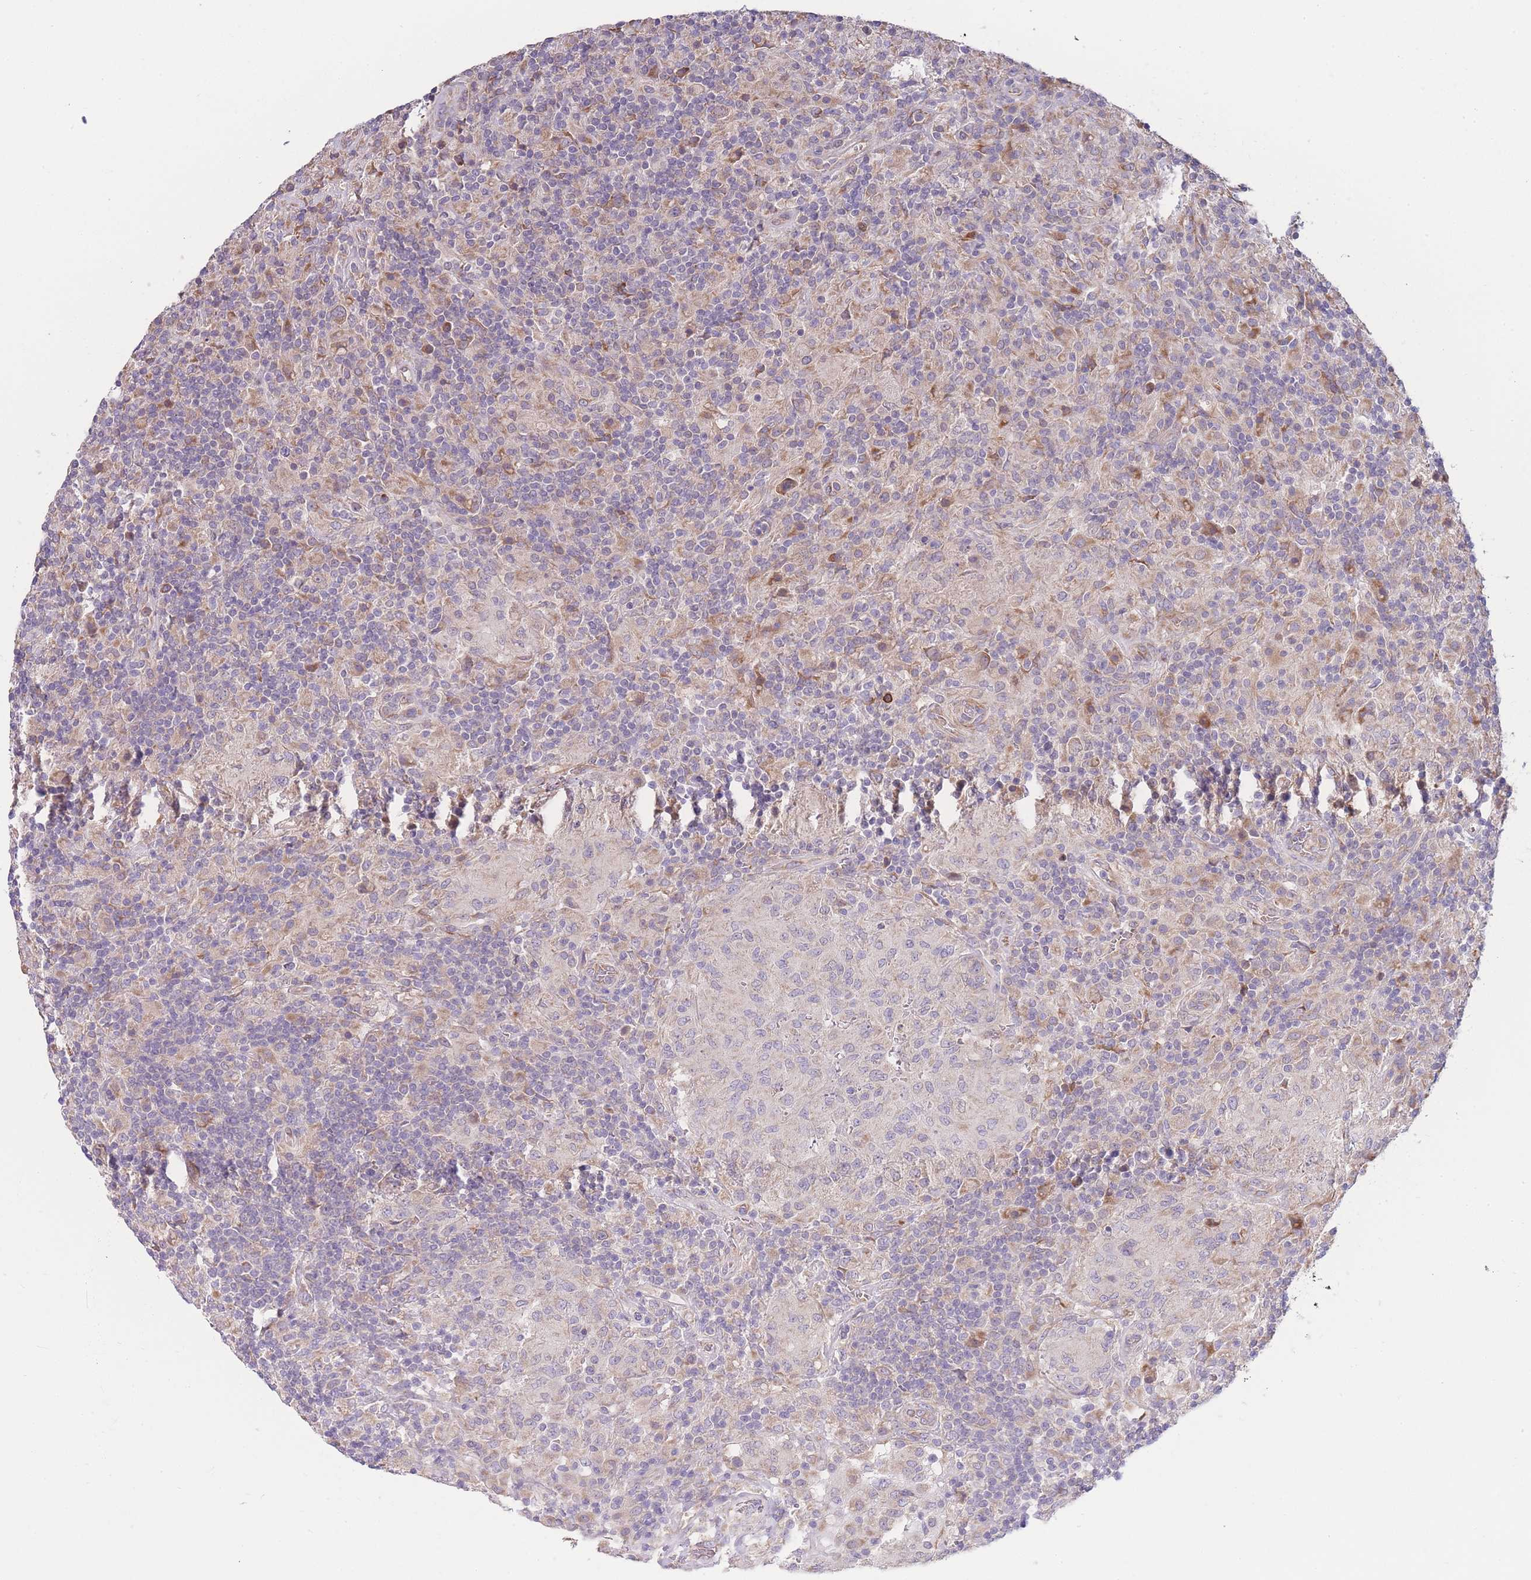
{"staining": {"intensity": "moderate", "quantity": ">75%", "location": "cytoplasmic/membranous"}, "tissue": "lymphoma", "cell_type": "Tumor cells", "image_type": "cancer", "snomed": [{"axis": "morphology", "description": "Hodgkin's disease, NOS"}, {"axis": "topography", "description": "Lymph node"}], "caption": "Human Hodgkin's disease stained with a protein marker demonstrates moderate staining in tumor cells.", "gene": "BEX1", "patient": {"sex": "male", "age": 70}}